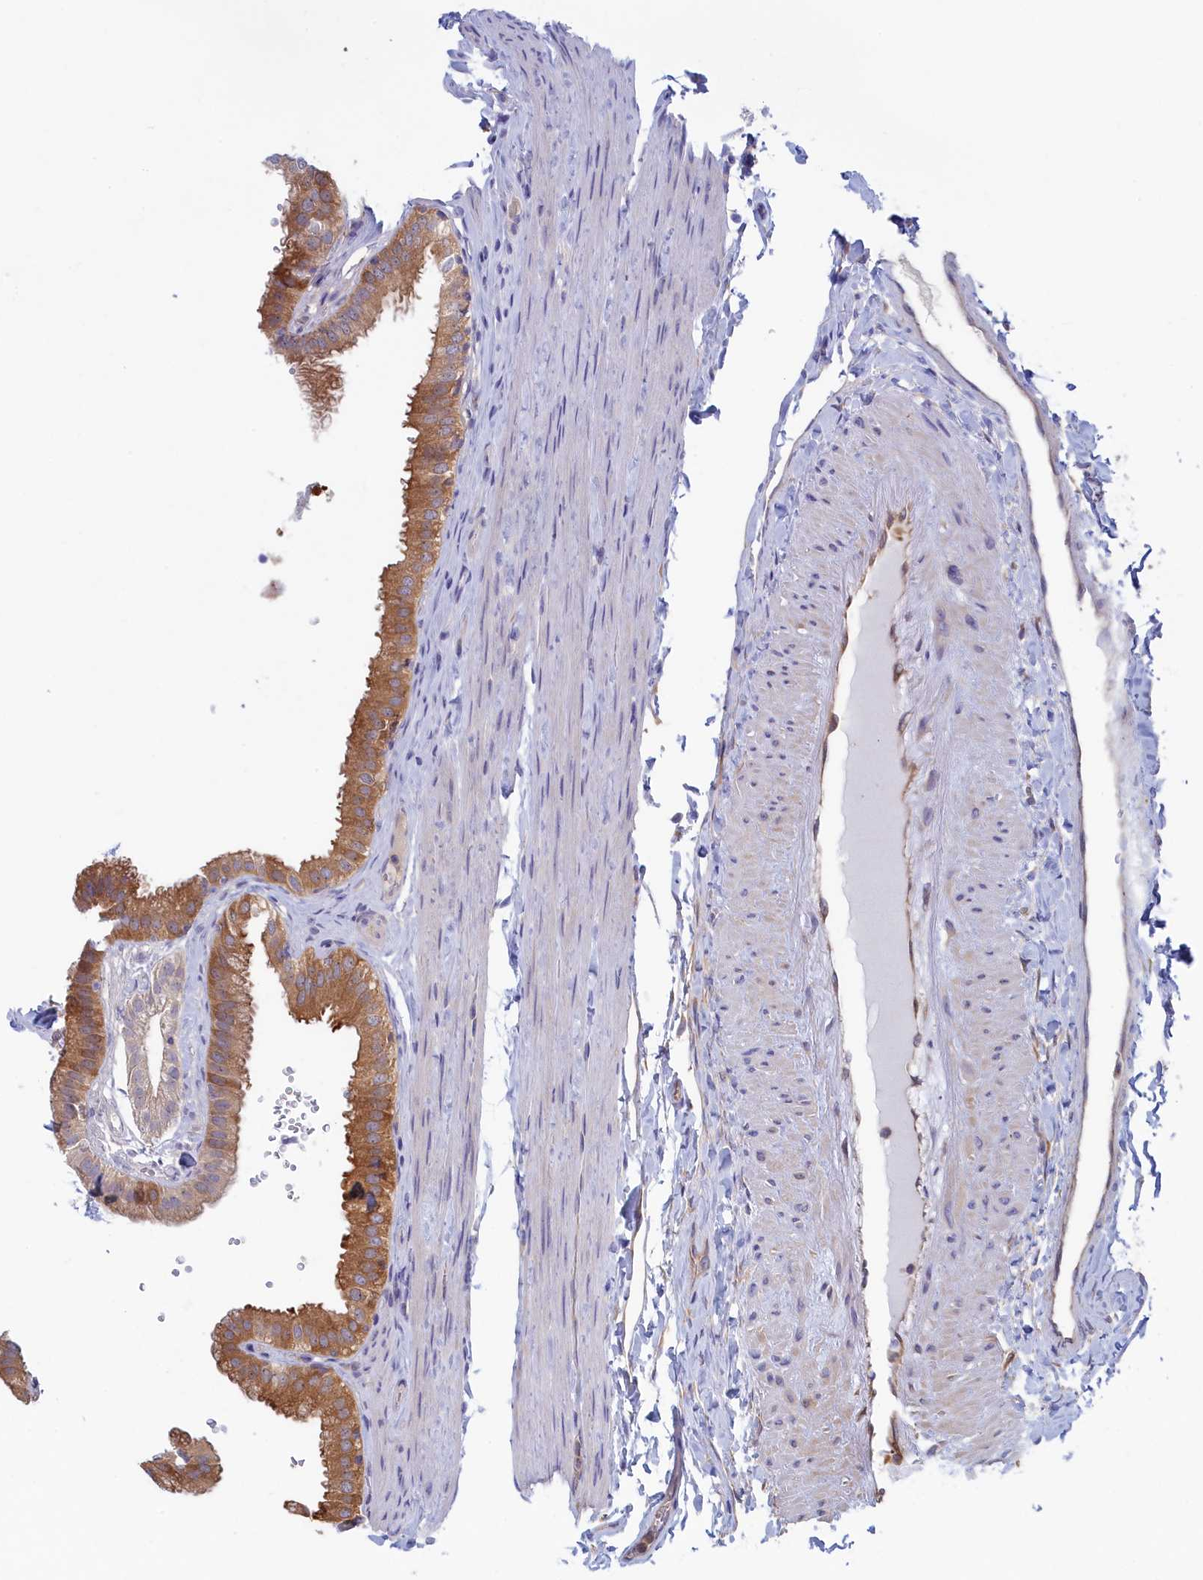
{"staining": {"intensity": "moderate", "quantity": ">75%", "location": "cytoplasmic/membranous"}, "tissue": "gallbladder", "cell_type": "Glandular cells", "image_type": "normal", "snomed": [{"axis": "morphology", "description": "Normal tissue, NOS"}, {"axis": "topography", "description": "Gallbladder"}], "caption": "Immunohistochemistry (IHC) (DAB) staining of unremarkable human gallbladder exhibits moderate cytoplasmic/membranous protein staining in approximately >75% of glandular cells.", "gene": "SYNDIG1L", "patient": {"sex": "female", "age": 61}}